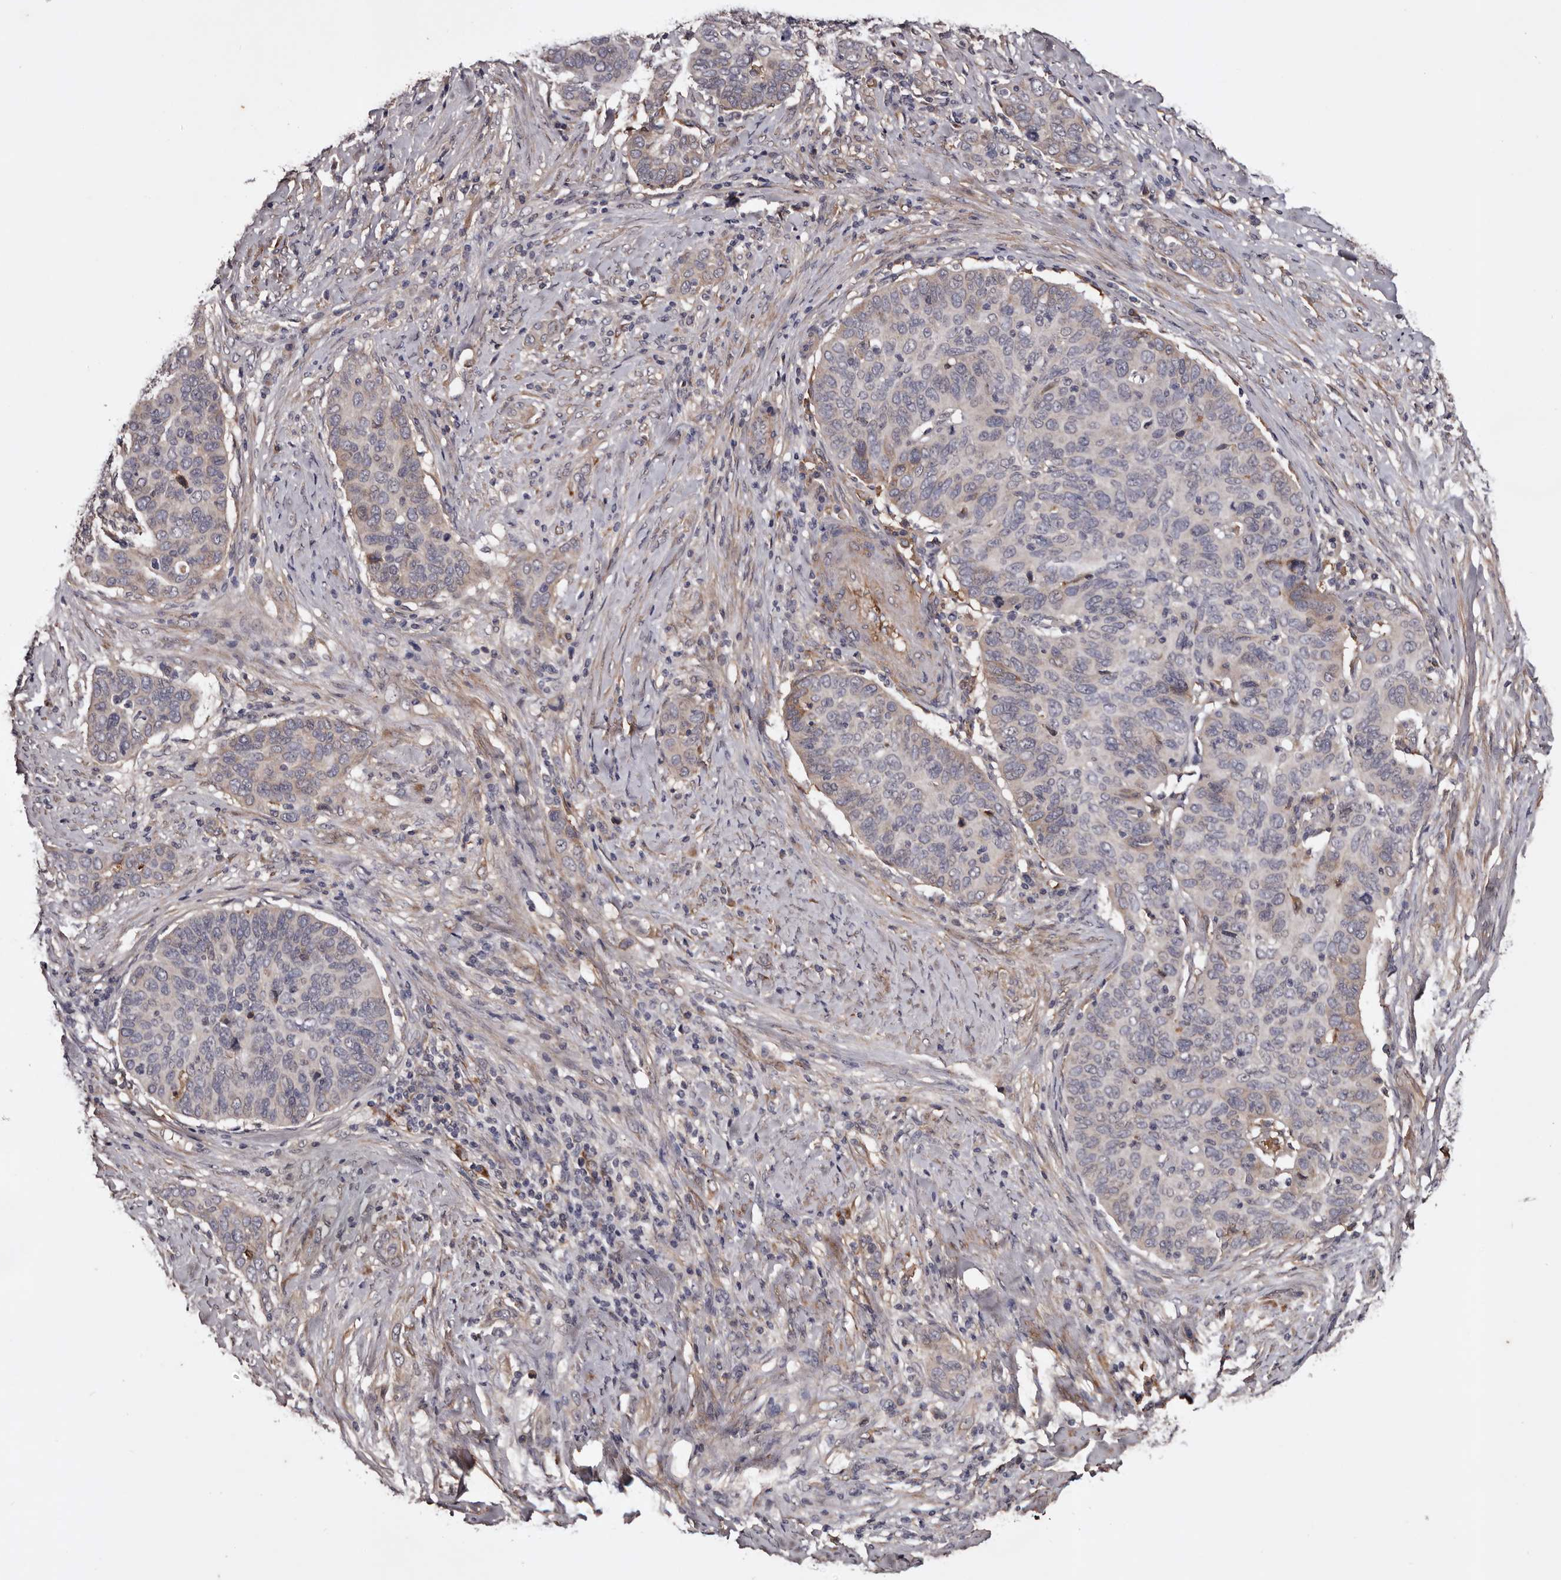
{"staining": {"intensity": "weak", "quantity": "<25%", "location": "cytoplasmic/membranous"}, "tissue": "cervical cancer", "cell_type": "Tumor cells", "image_type": "cancer", "snomed": [{"axis": "morphology", "description": "Squamous cell carcinoma, NOS"}, {"axis": "topography", "description": "Cervix"}], "caption": "The immunohistochemistry histopathology image has no significant positivity in tumor cells of cervical cancer tissue.", "gene": "CYP1B1", "patient": {"sex": "female", "age": 60}}